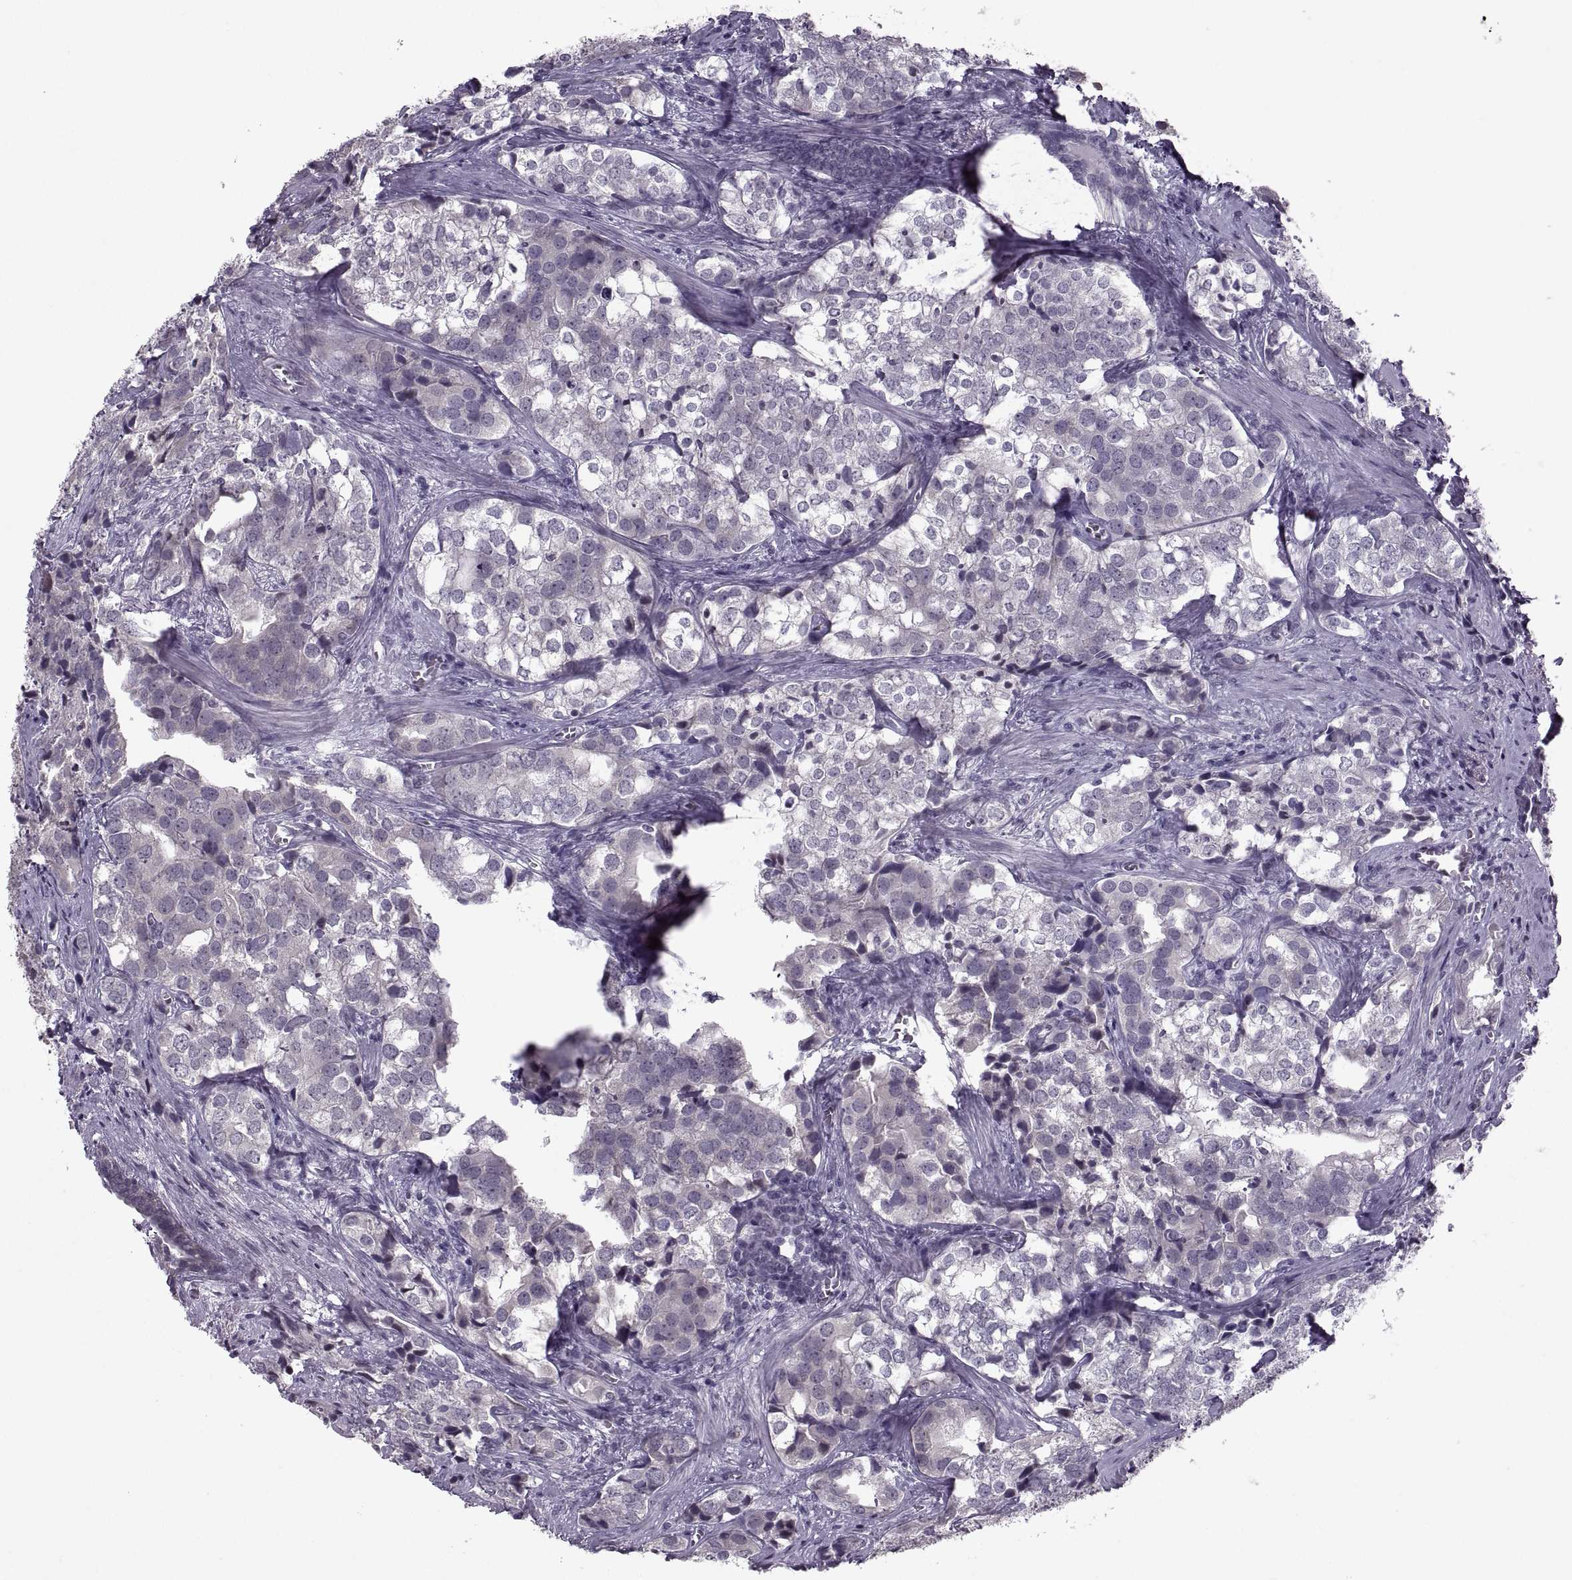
{"staining": {"intensity": "negative", "quantity": "none", "location": "none"}, "tissue": "prostate cancer", "cell_type": "Tumor cells", "image_type": "cancer", "snomed": [{"axis": "morphology", "description": "Adenocarcinoma, NOS"}, {"axis": "topography", "description": "Prostate and seminal vesicle, NOS"}], "caption": "This is an immunohistochemistry image of adenocarcinoma (prostate). There is no positivity in tumor cells.", "gene": "MGAT4D", "patient": {"sex": "male", "age": 63}}